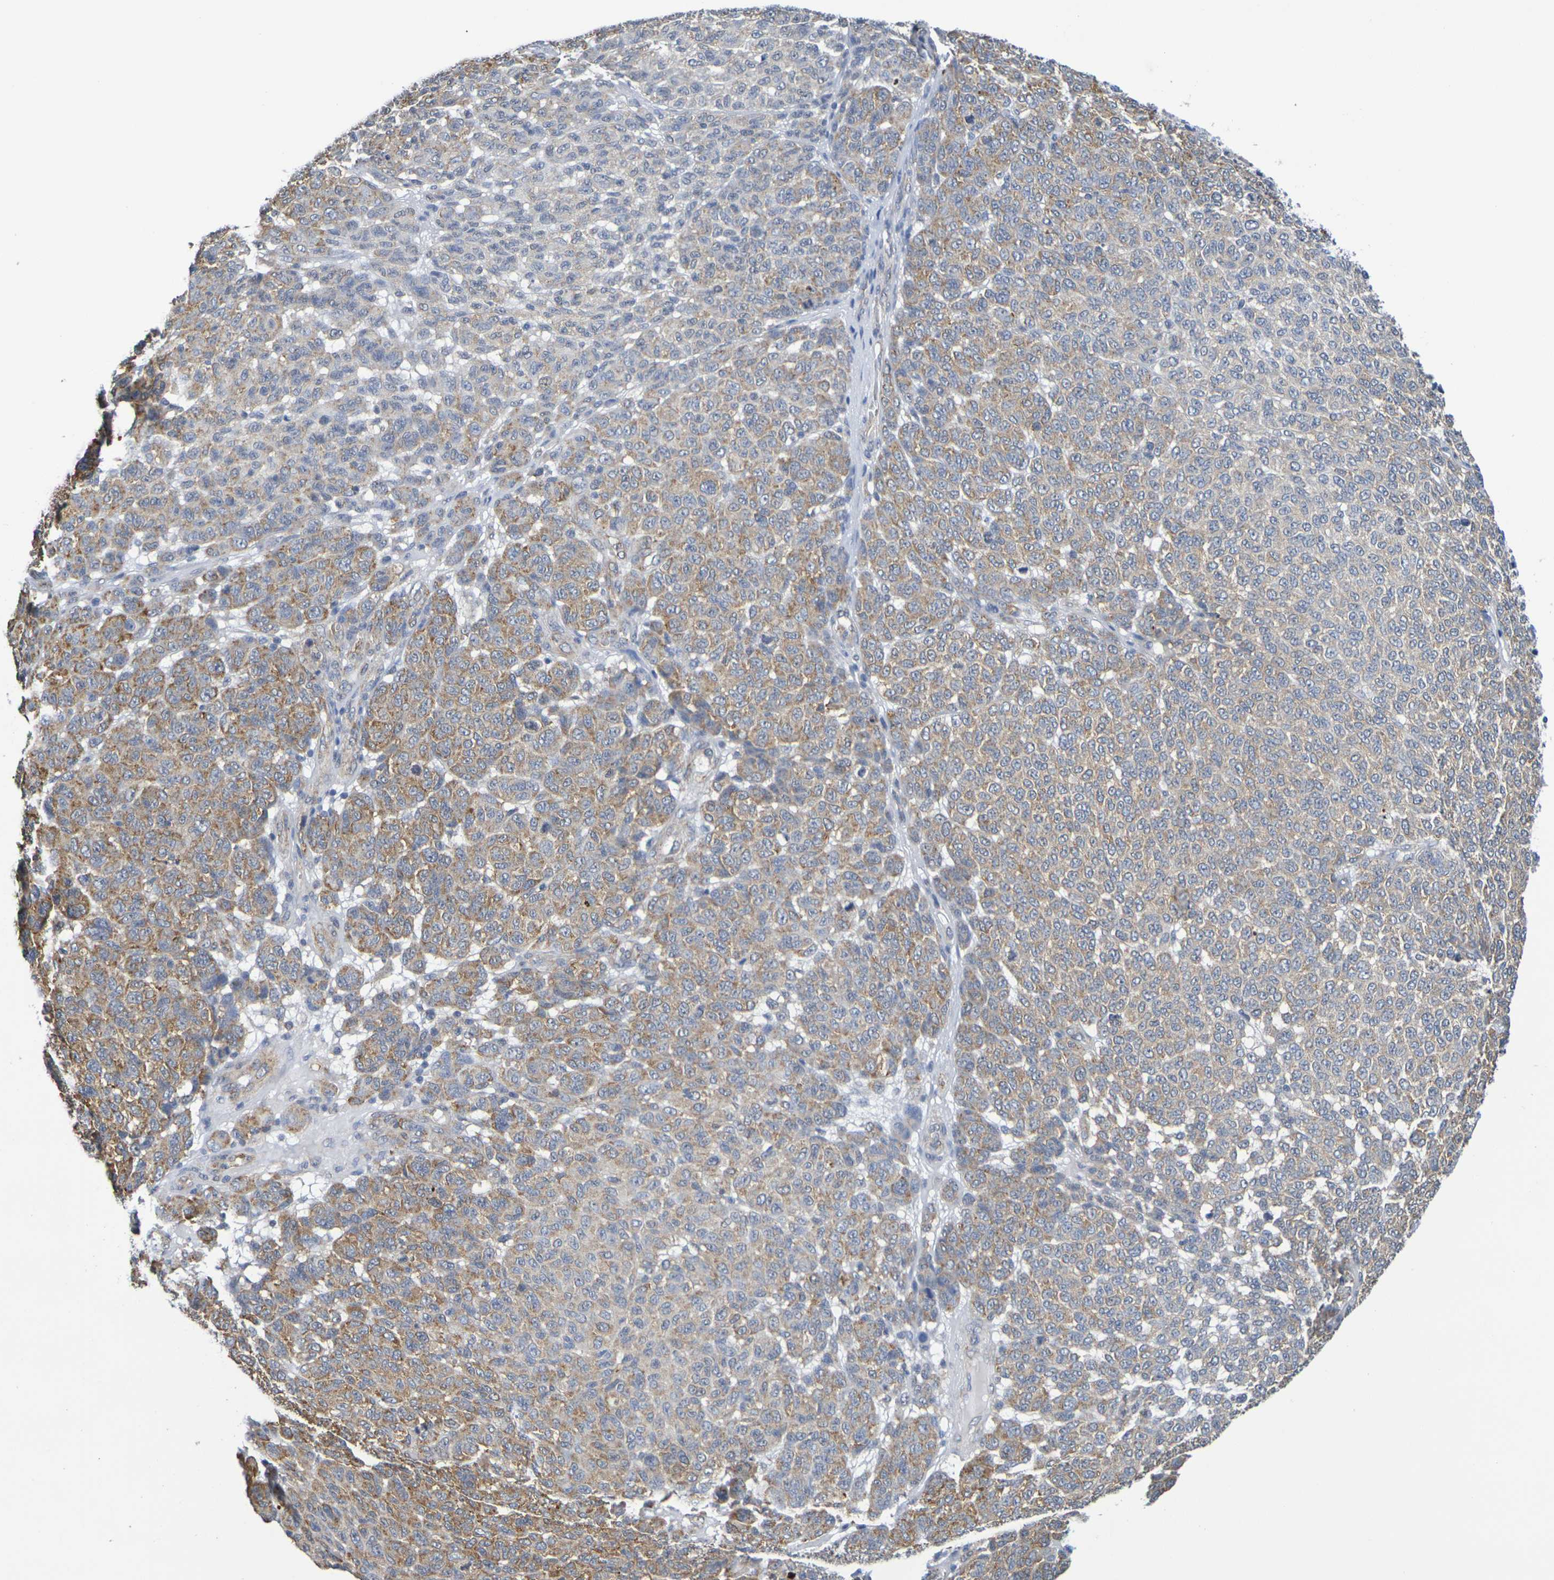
{"staining": {"intensity": "moderate", "quantity": ">75%", "location": "cytoplasmic/membranous"}, "tissue": "melanoma", "cell_type": "Tumor cells", "image_type": "cancer", "snomed": [{"axis": "morphology", "description": "Malignant melanoma, NOS"}, {"axis": "topography", "description": "Skin"}], "caption": "Approximately >75% of tumor cells in human malignant melanoma show moderate cytoplasmic/membranous protein expression as visualized by brown immunohistochemical staining.", "gene": "CHRNB1", "patient": {"sex": "male", "age": 59}}